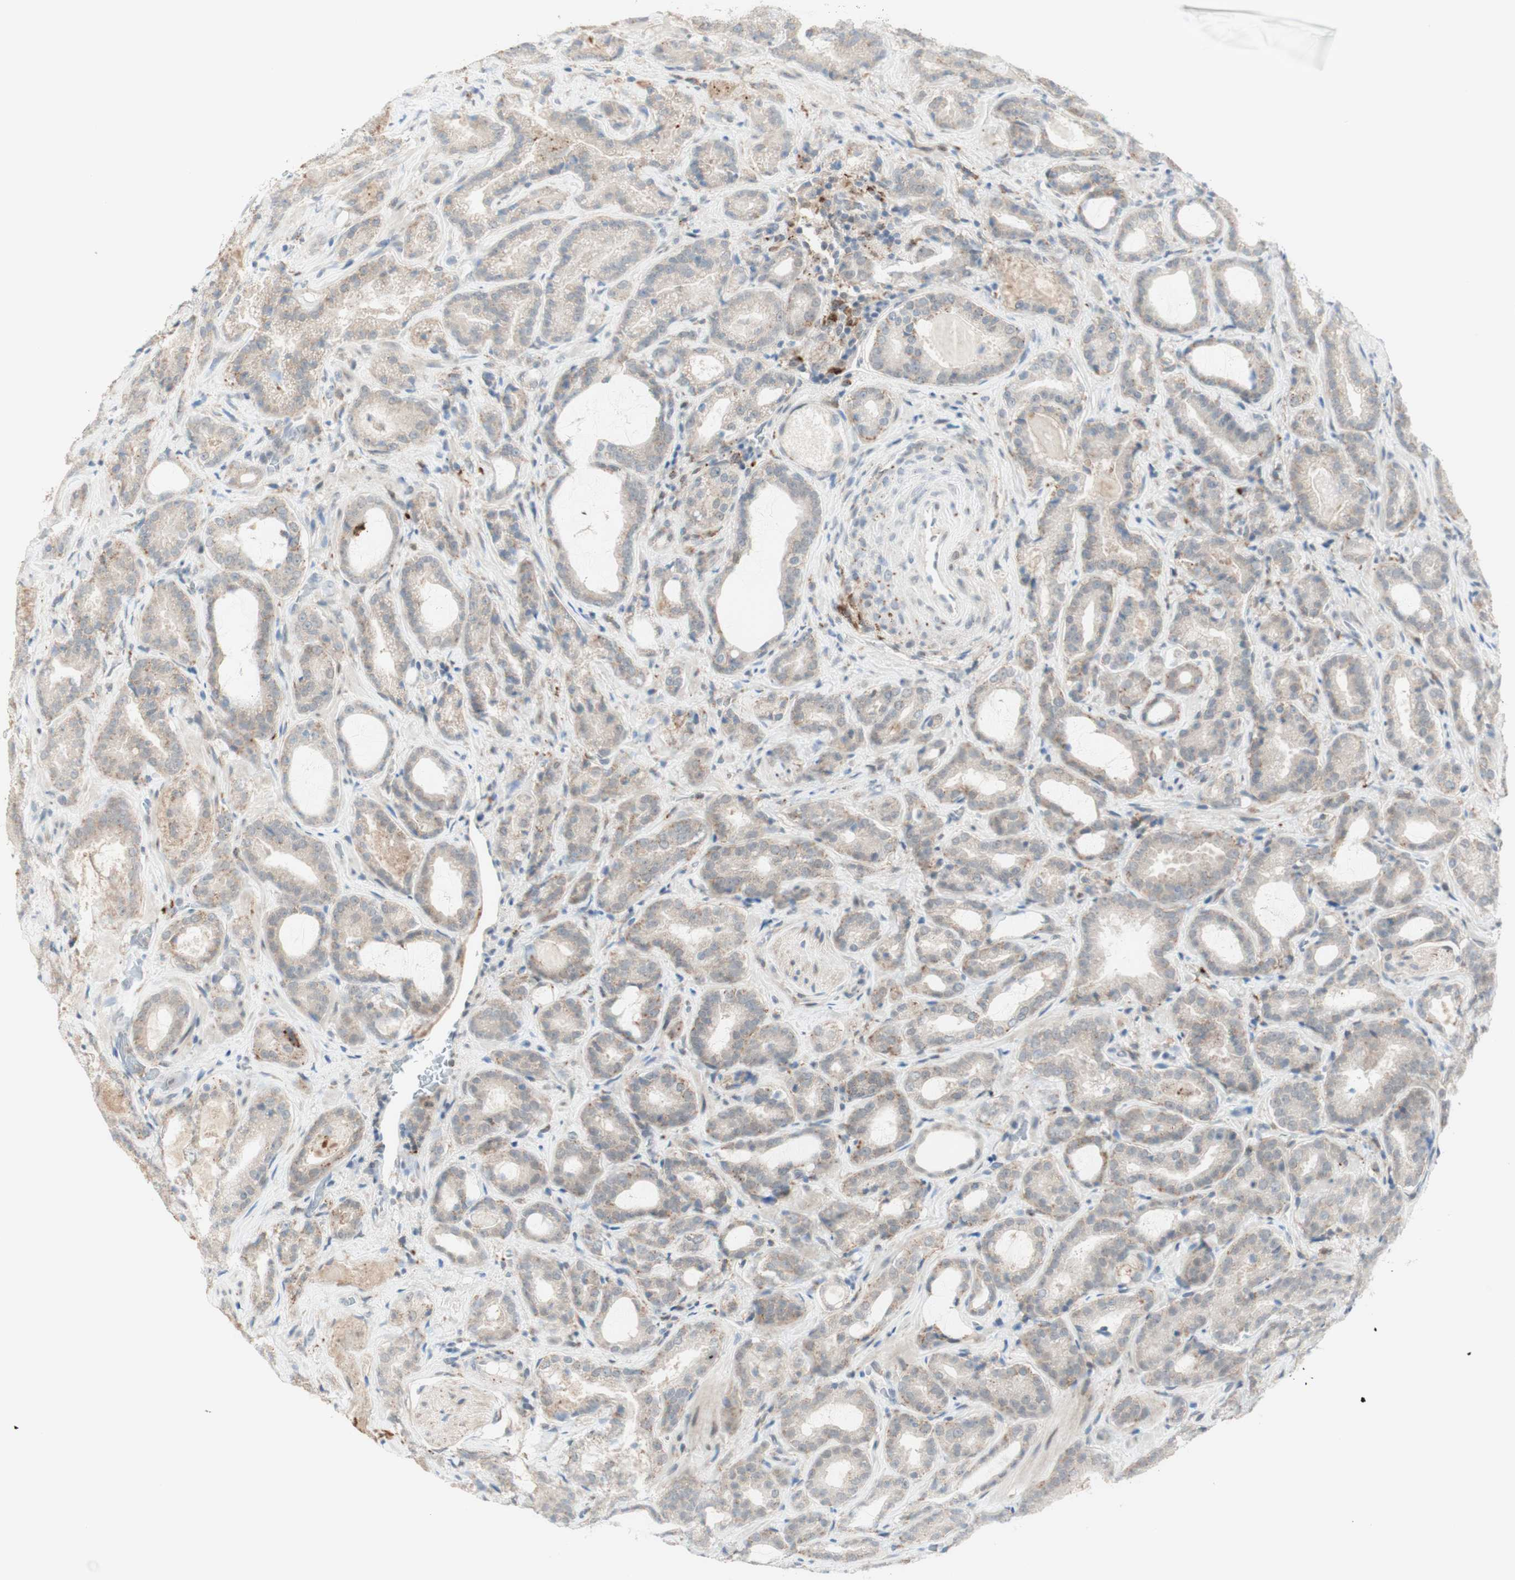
{"staining": {"intensity": "weak", "quantity": ">75%", "location": "cytoplasmic/membranous"}, "tissue": "prostate cancer", "cell_type": "Tumor cells", "image_type": "cancer", "snomed": [{"axis": "morphology", "description": "Adenocarcinoma, Low grade"}, {"axis": "topography", "description": "Prostate"}], "caption": "Immunohistochemical staining of prostate cancer (adenocarcinoma (low-grade)) exhibits low levels of weak cytoplasmic/membranous positivity in about >75% of tumor cells. (Brightfield microscopy of DAB IHC at high magnification).", "gene": "GAPT", "patient": {"sex": "male", "age": 60}}